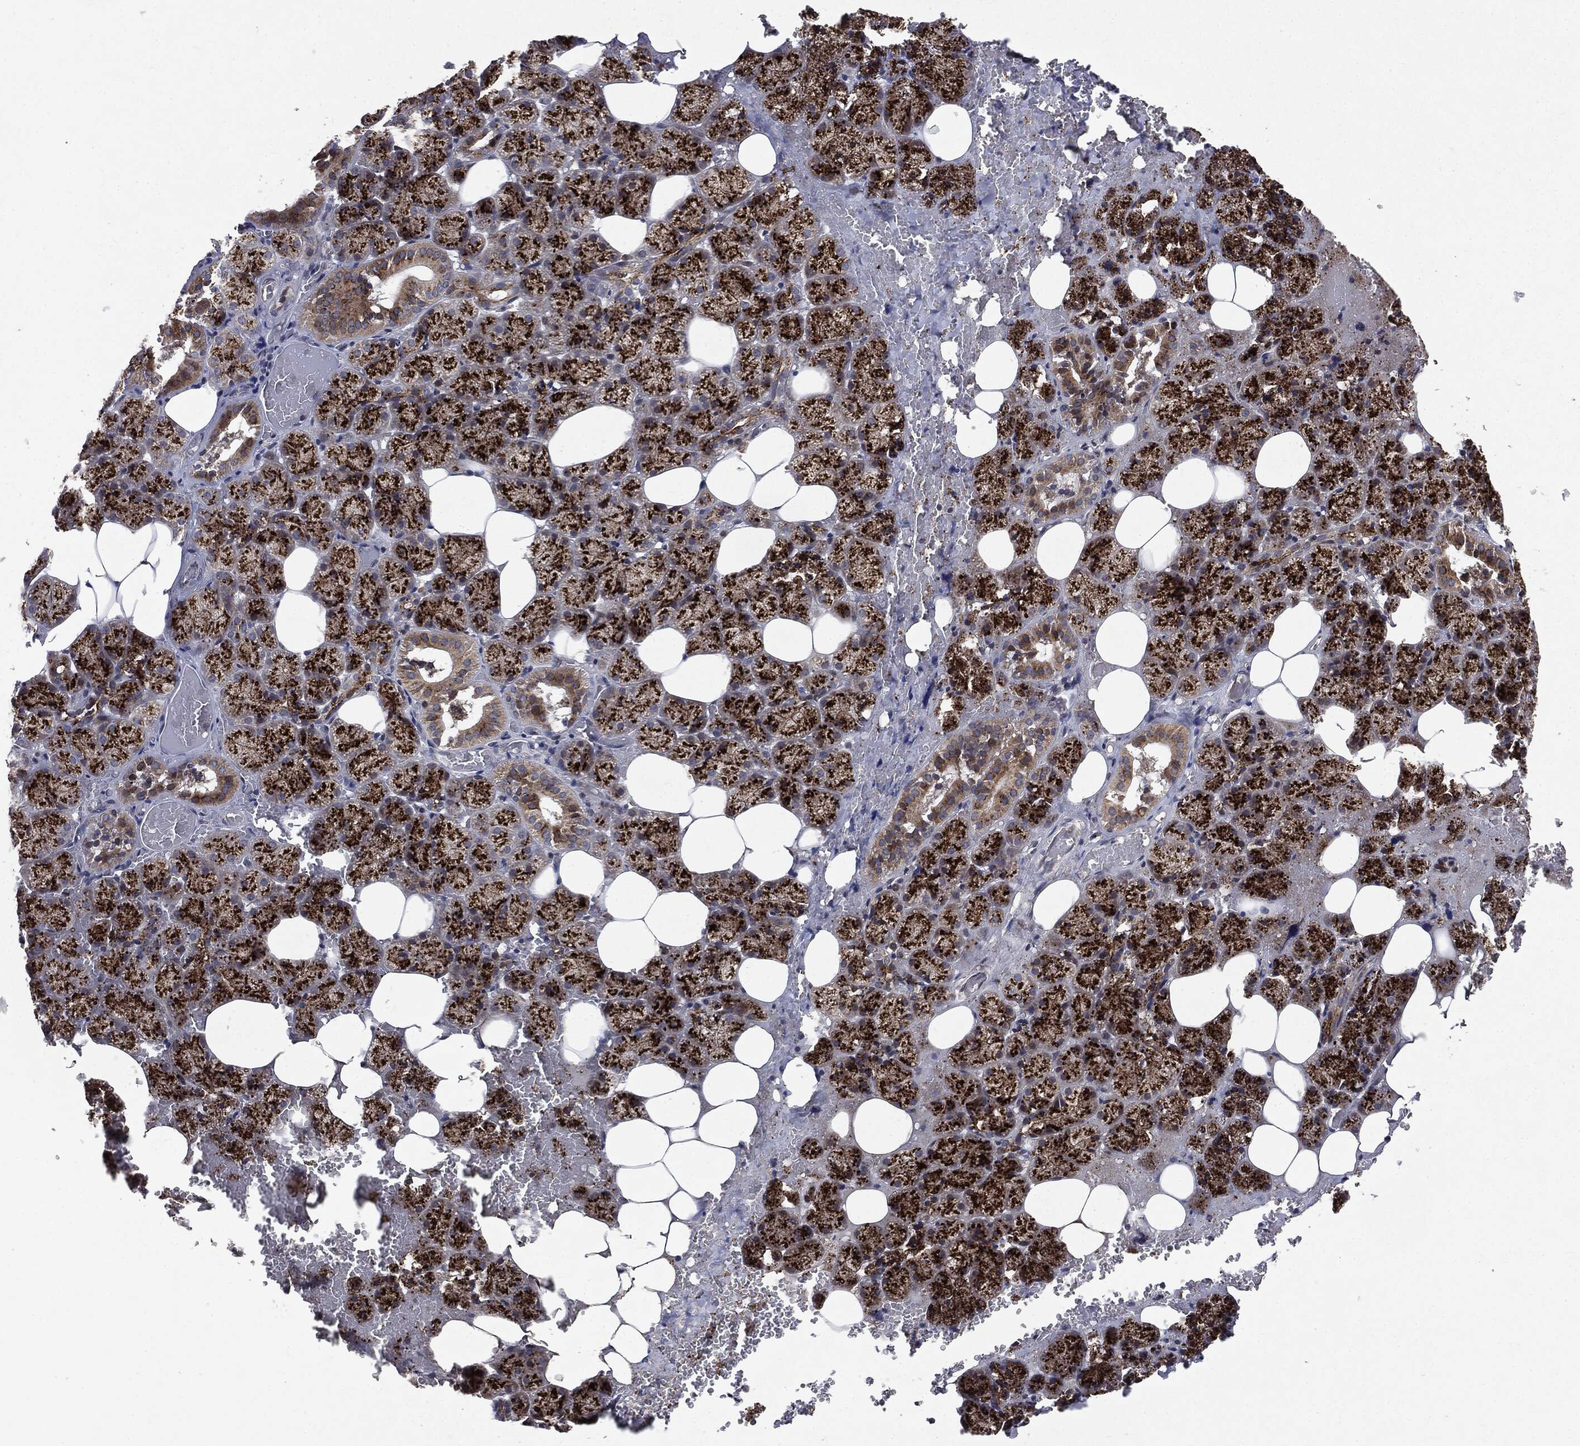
{"staining": {"intensity": "strong", "quantity": ">75%", "location": "cytoplasmic/membranous"}, "tissue": "salivary gland", "cell_type": "Glandular cells", "image_type": "normal", "snomed": [{"axis": "morphology", "description": "Normal tissue, NOS"}, {"axis": "topography", "description": "Salivary gland"}], "caption": "Human salivary gland stained for a protein (brown) demonstrates strong cytoplasmic/membranous positive positivity in about >75% of glandular cells.", "gene": "PLPPR2", "patient": {"sex": "male", "age": 38}}